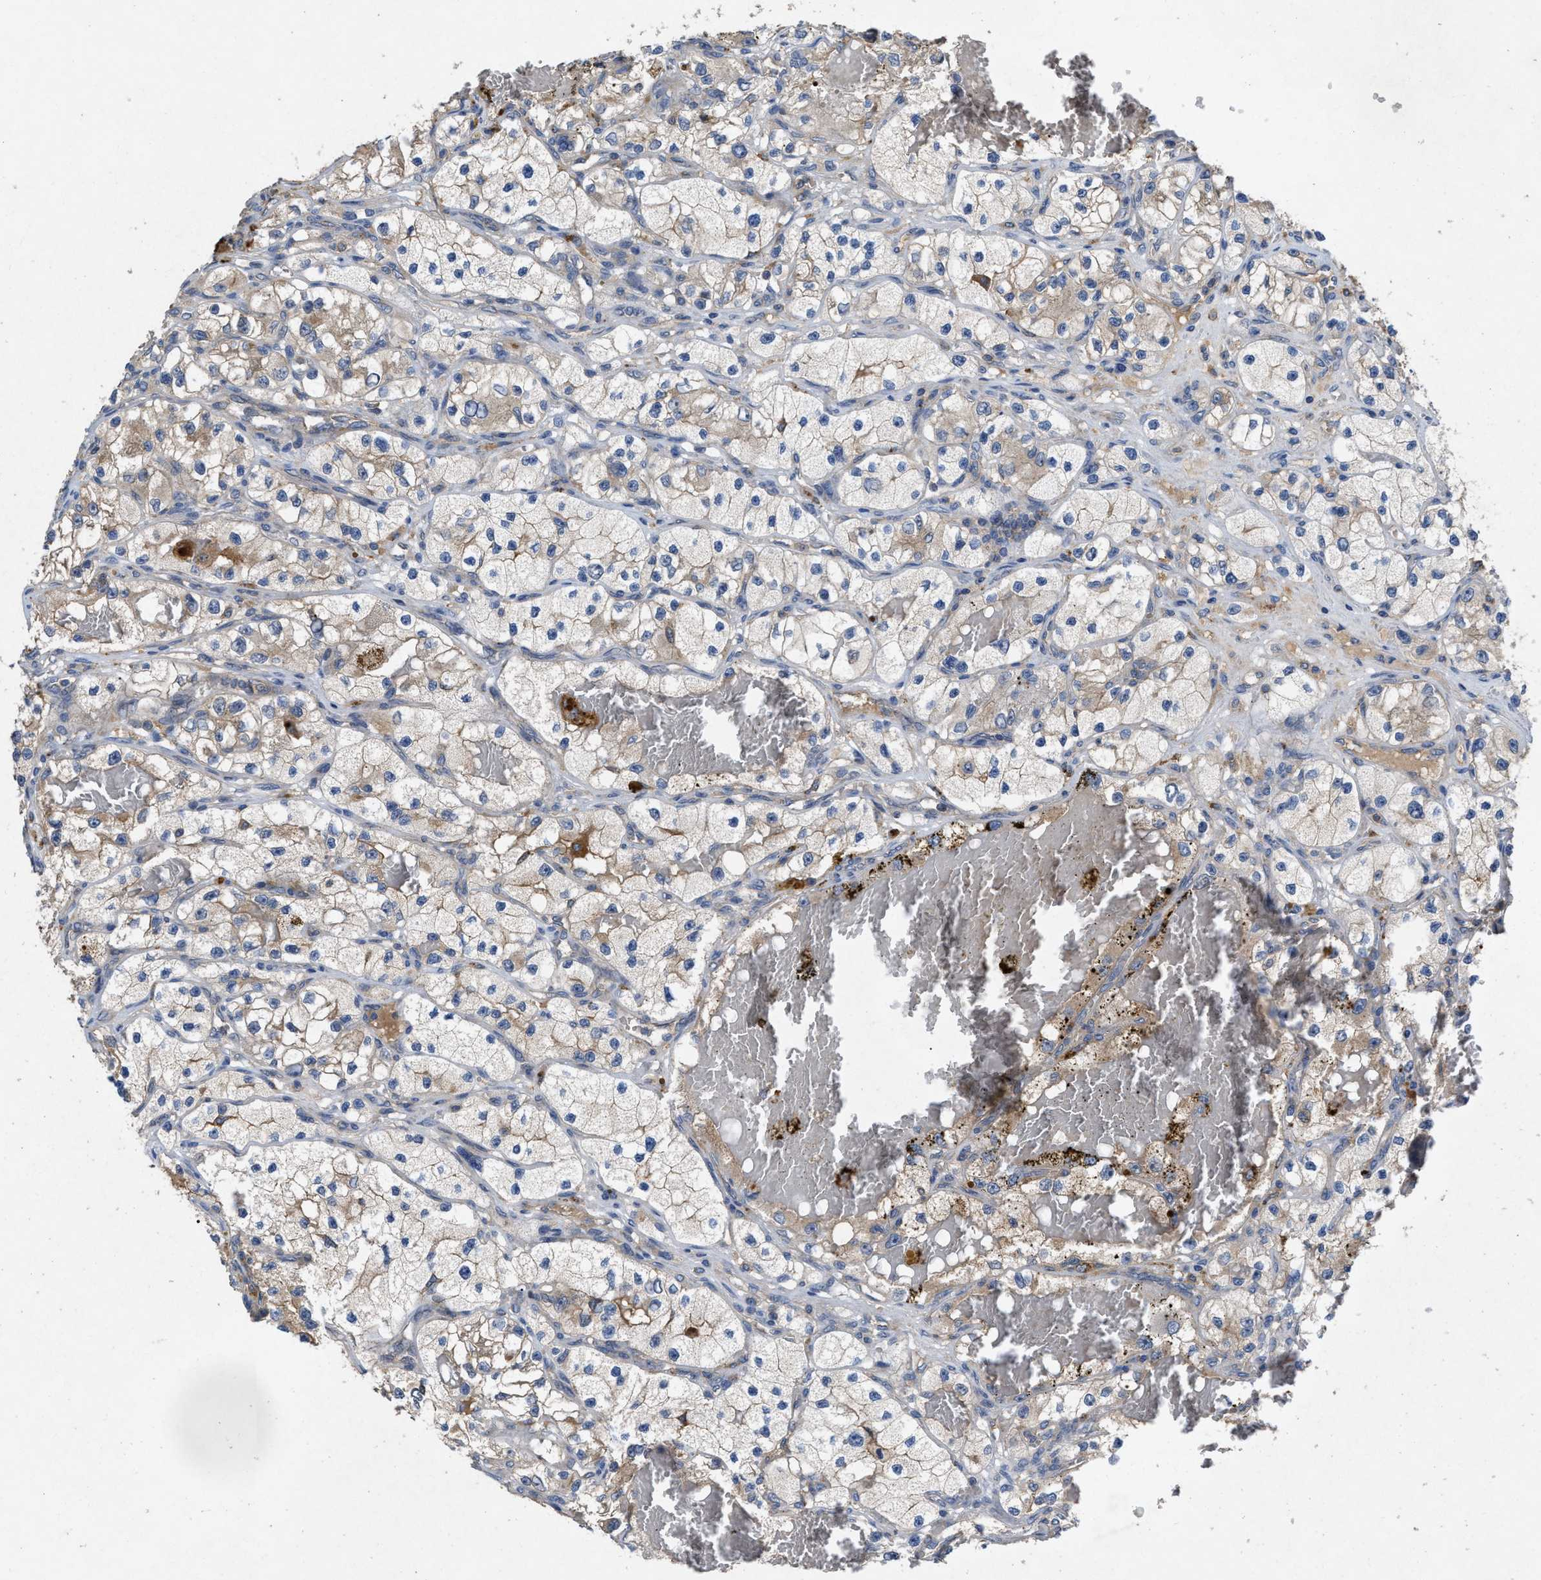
{"staining": {"intensity": "weak", "quantity": "25%-75%", "location": "cytoplasmic/membranous"}, "tissue": "renal cancer", "cell_type": "Tumor cells", "image_type": "cancer", "snomed": [{"axis": "morphology", "description": "Adenocarcinoma, NOS"}, {"axis": "topography", "description": "Kidney"}], "caption": "Renal cancer (adenocarcinoma) stained with a protein marker displays weak staining in tumor cells.", "gene": "LPAR2", "patient": {"sex": "female", "age": 57}}